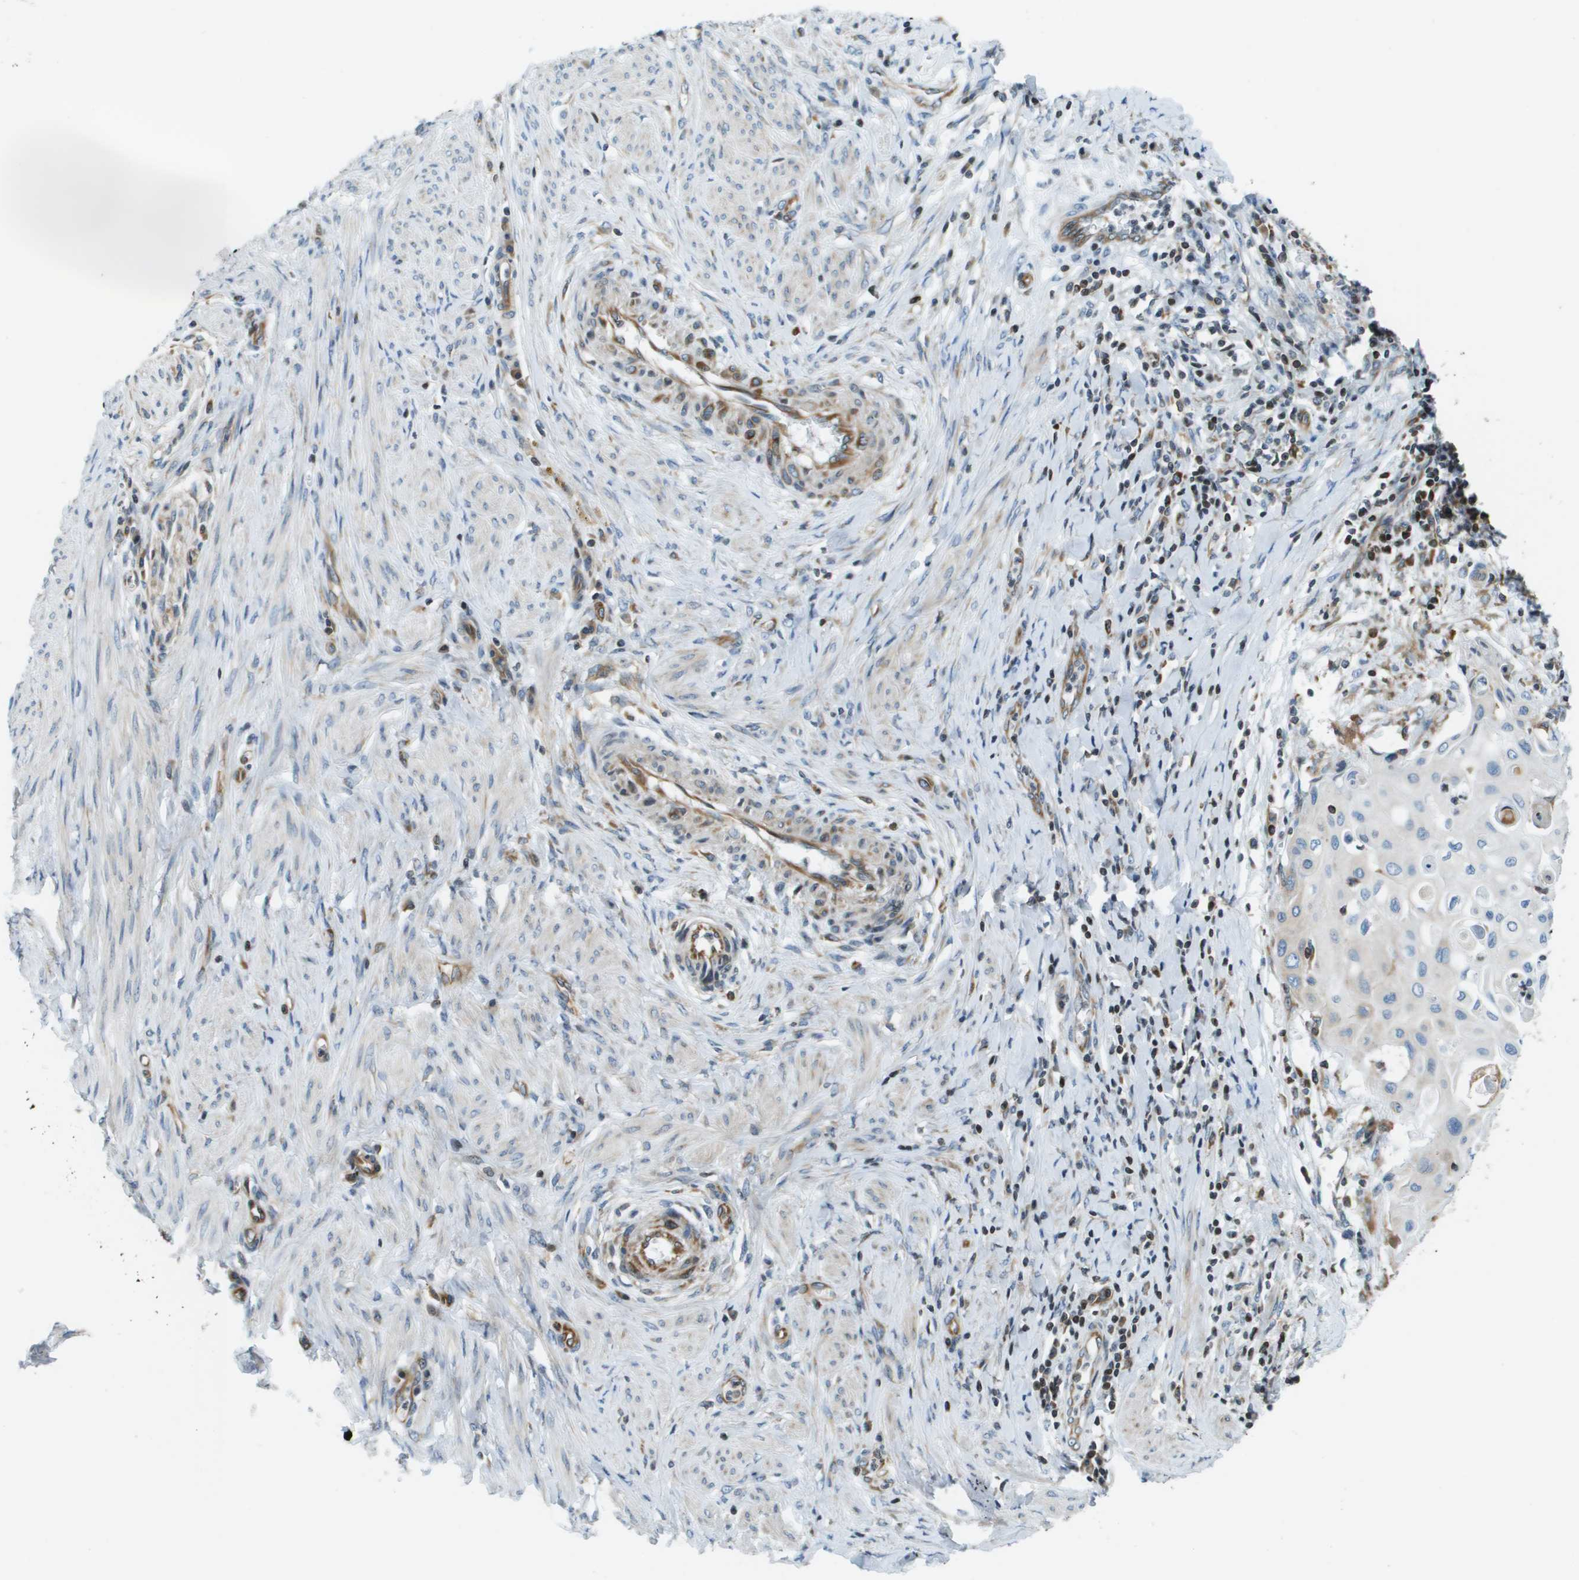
{"staining": {"intensity": "negative", "quantity": "none", "location": "none"}, "tissue": "cervical cancer", "cell_type": "Tumor cells", "image_type": "cancer", "snomed": [{"axis": "morphology", "description": "Squamous cell carcinoma, NOS"}, {"axis": "topography", "description": "Cervix"}], "caption": "Immunohistochemistry image of cervical cancer stained for a protein (brown), which shows no expression in tumor cells. Brightfield microscopy of immunohistochemistry stained with DAB (3,3'-diaminobenzidine) (brown) and hematoxylin (blue), captured at high magnification.", "gene": "ESYT1", "patient": {"sex": "female", "age": 39}}